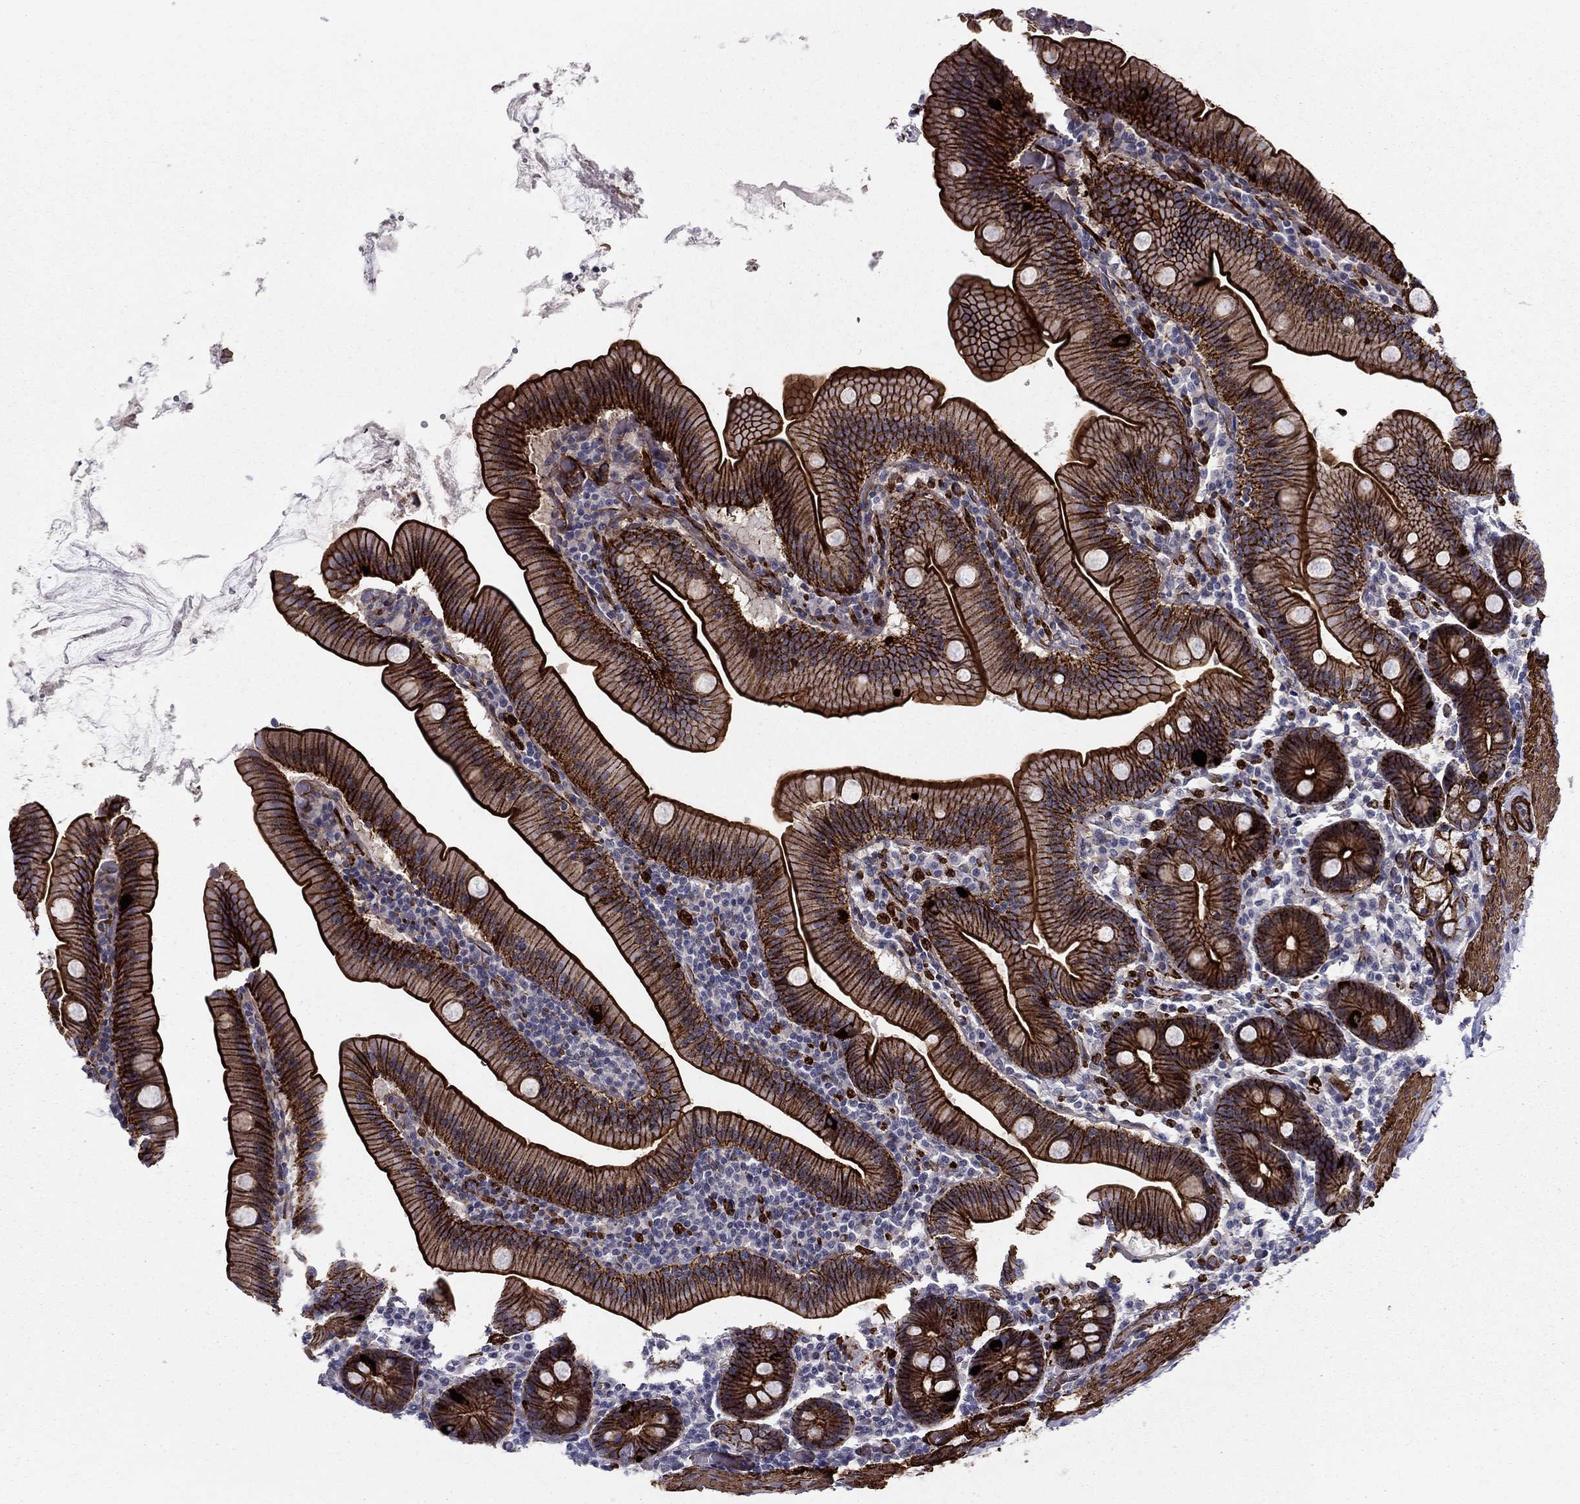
{"staining": {"intensity": "strong", "quantity": ">75%", "location": "cytoplasmic/membranous"}, "tissue": "small intestine", "cell_type": "Glandular cells", "image_type": "normal", "snomed": [{"axis": "morphology", "description": "Normal tissue, NOS"}, {"axis": "topography", "description": "Small intestine"}], "caption": "Protein expression analysis of unremarkable small intestine displays strong cytoplasmic/membranous staining in approximately >75% of glandular cells.", "gene": "KRBA1", "patient": {"sex": "male", "age": 37}}